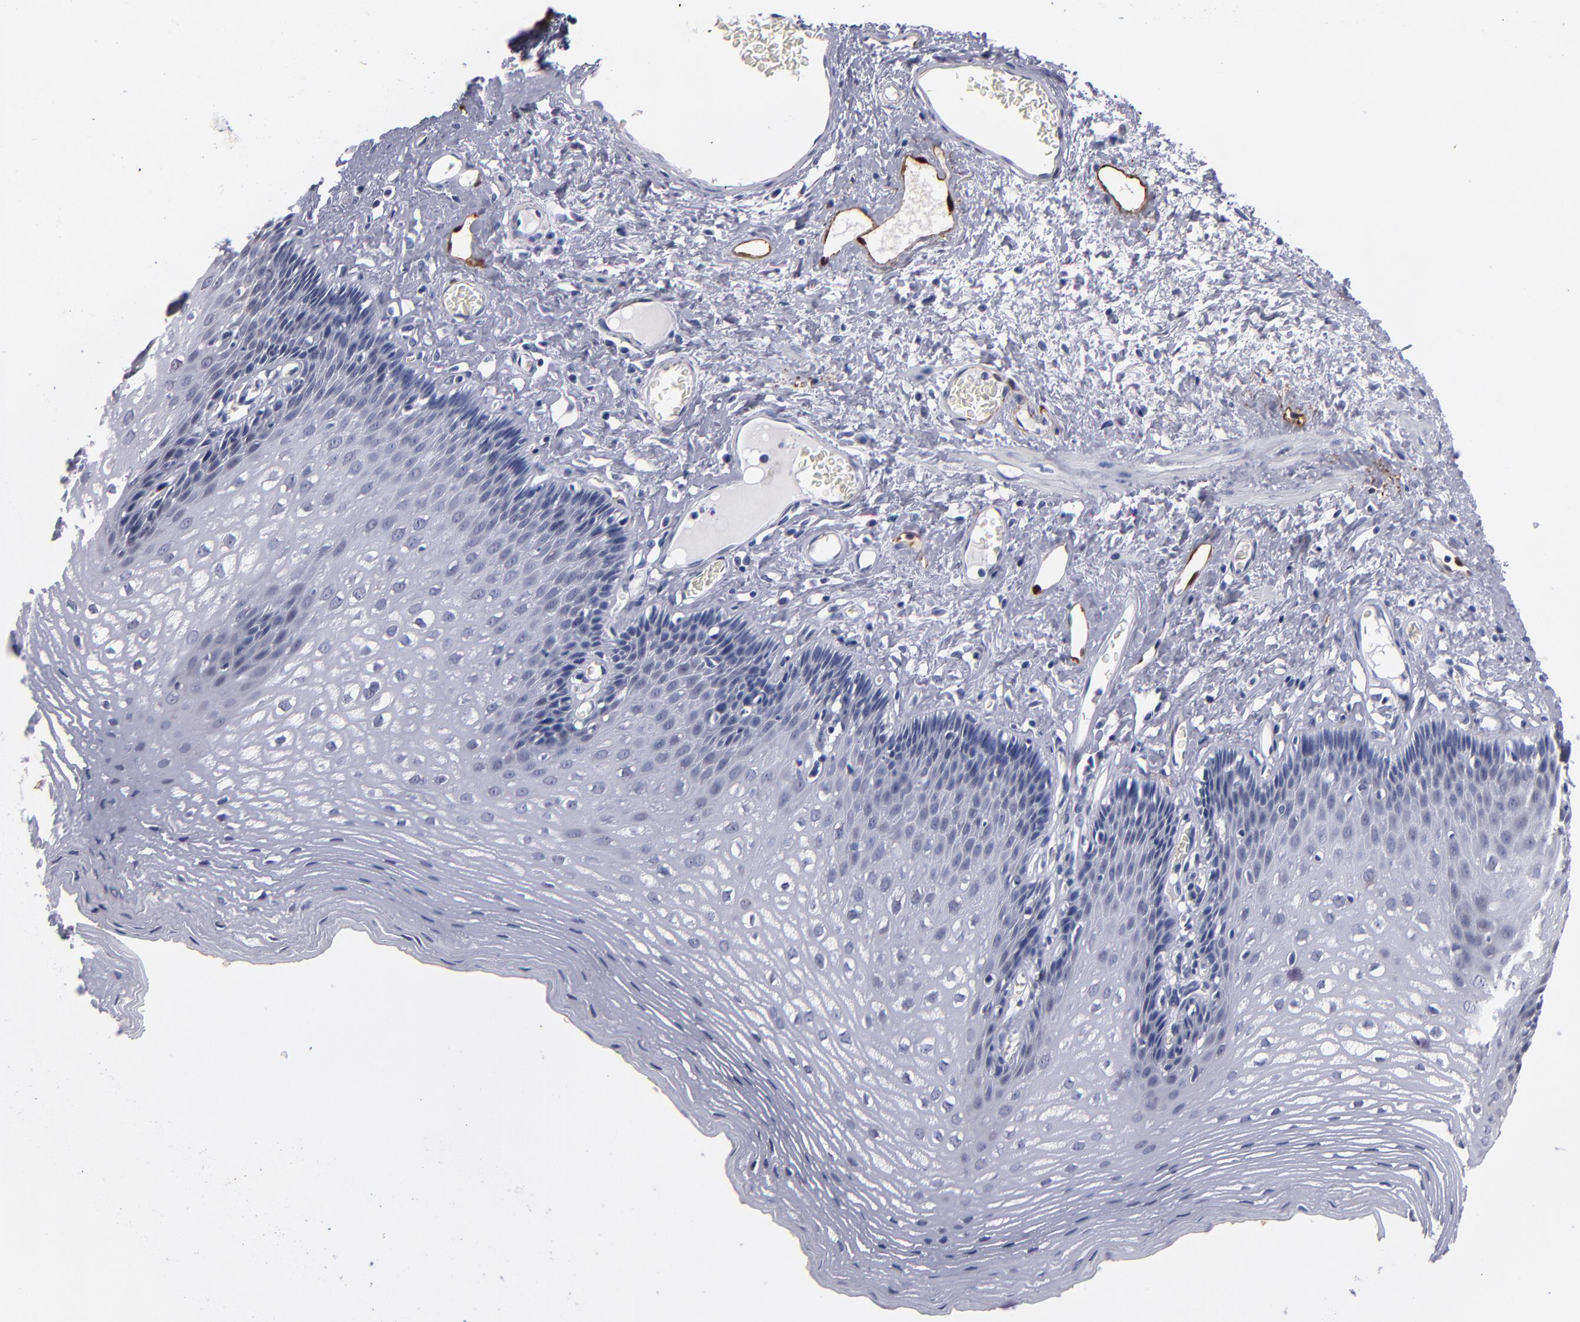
{"staining": {"intensity": "negative", "quantity": "none", "location": "none"}, "tissue": "esophagus", "cell_type": "Squamous epithelial cells", "image_type": "normal", "snomed": [{"axis": "morphology", "description": "Normal tissue, NOS"}, {"axis": "topography", "description": "Esophagus"}], "caption": "Immunohistochemistry image of normal human esophagus stained for a protein (brown), which exhibits no expression in squamous epithelial cells.", "gene": "FABP4", "patient": {"sex": "female", "age": 70}}